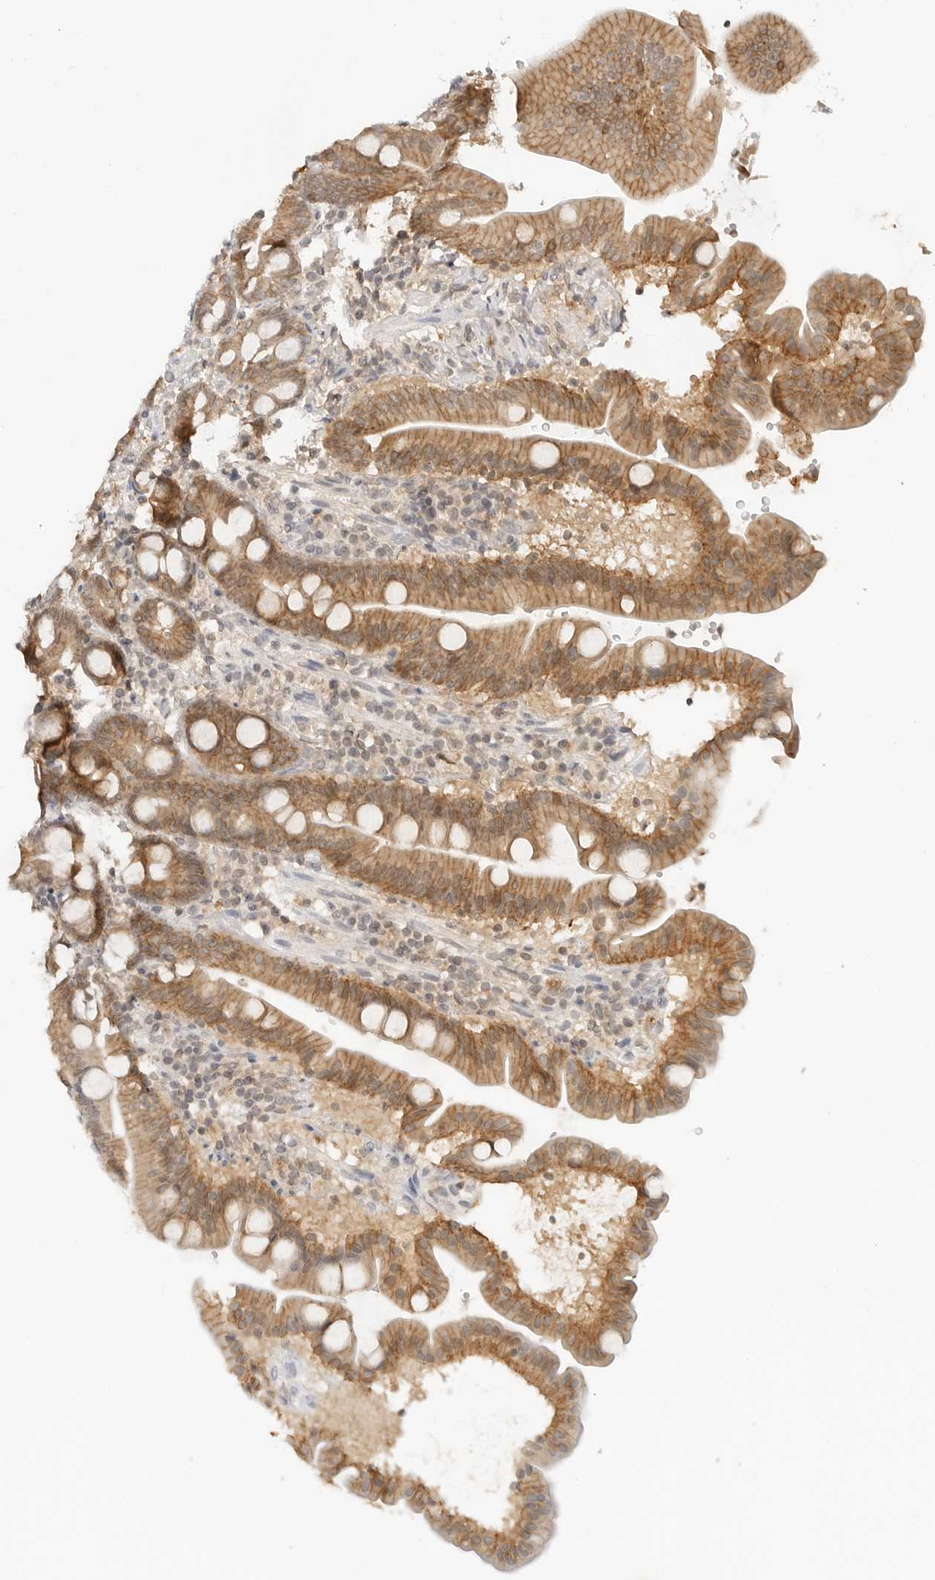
{"staining": {"intensity": "moderate", "quantity": ">75%", "location": "cytoplasmic/membranous"}, "tissue": "duodenum", "cell_type": "Glandular cells", "image_type": "normal", "snomed": [{"axis": "morphology", "description": "Normal tissue, NOS"}, {"axis": "topography", "description": "Duodenum"}], "caption": "Immunohistochemistry (DAB) staining of normal duodenum displays moderate cytoplasmic/membranous protein staining in approximately >75% of glandular cells. (brown staining indicates protein expression, while blue staining denotes nuclei).", "gene": "EPHA1", "patient": {"sex": "male", "age": 54}}